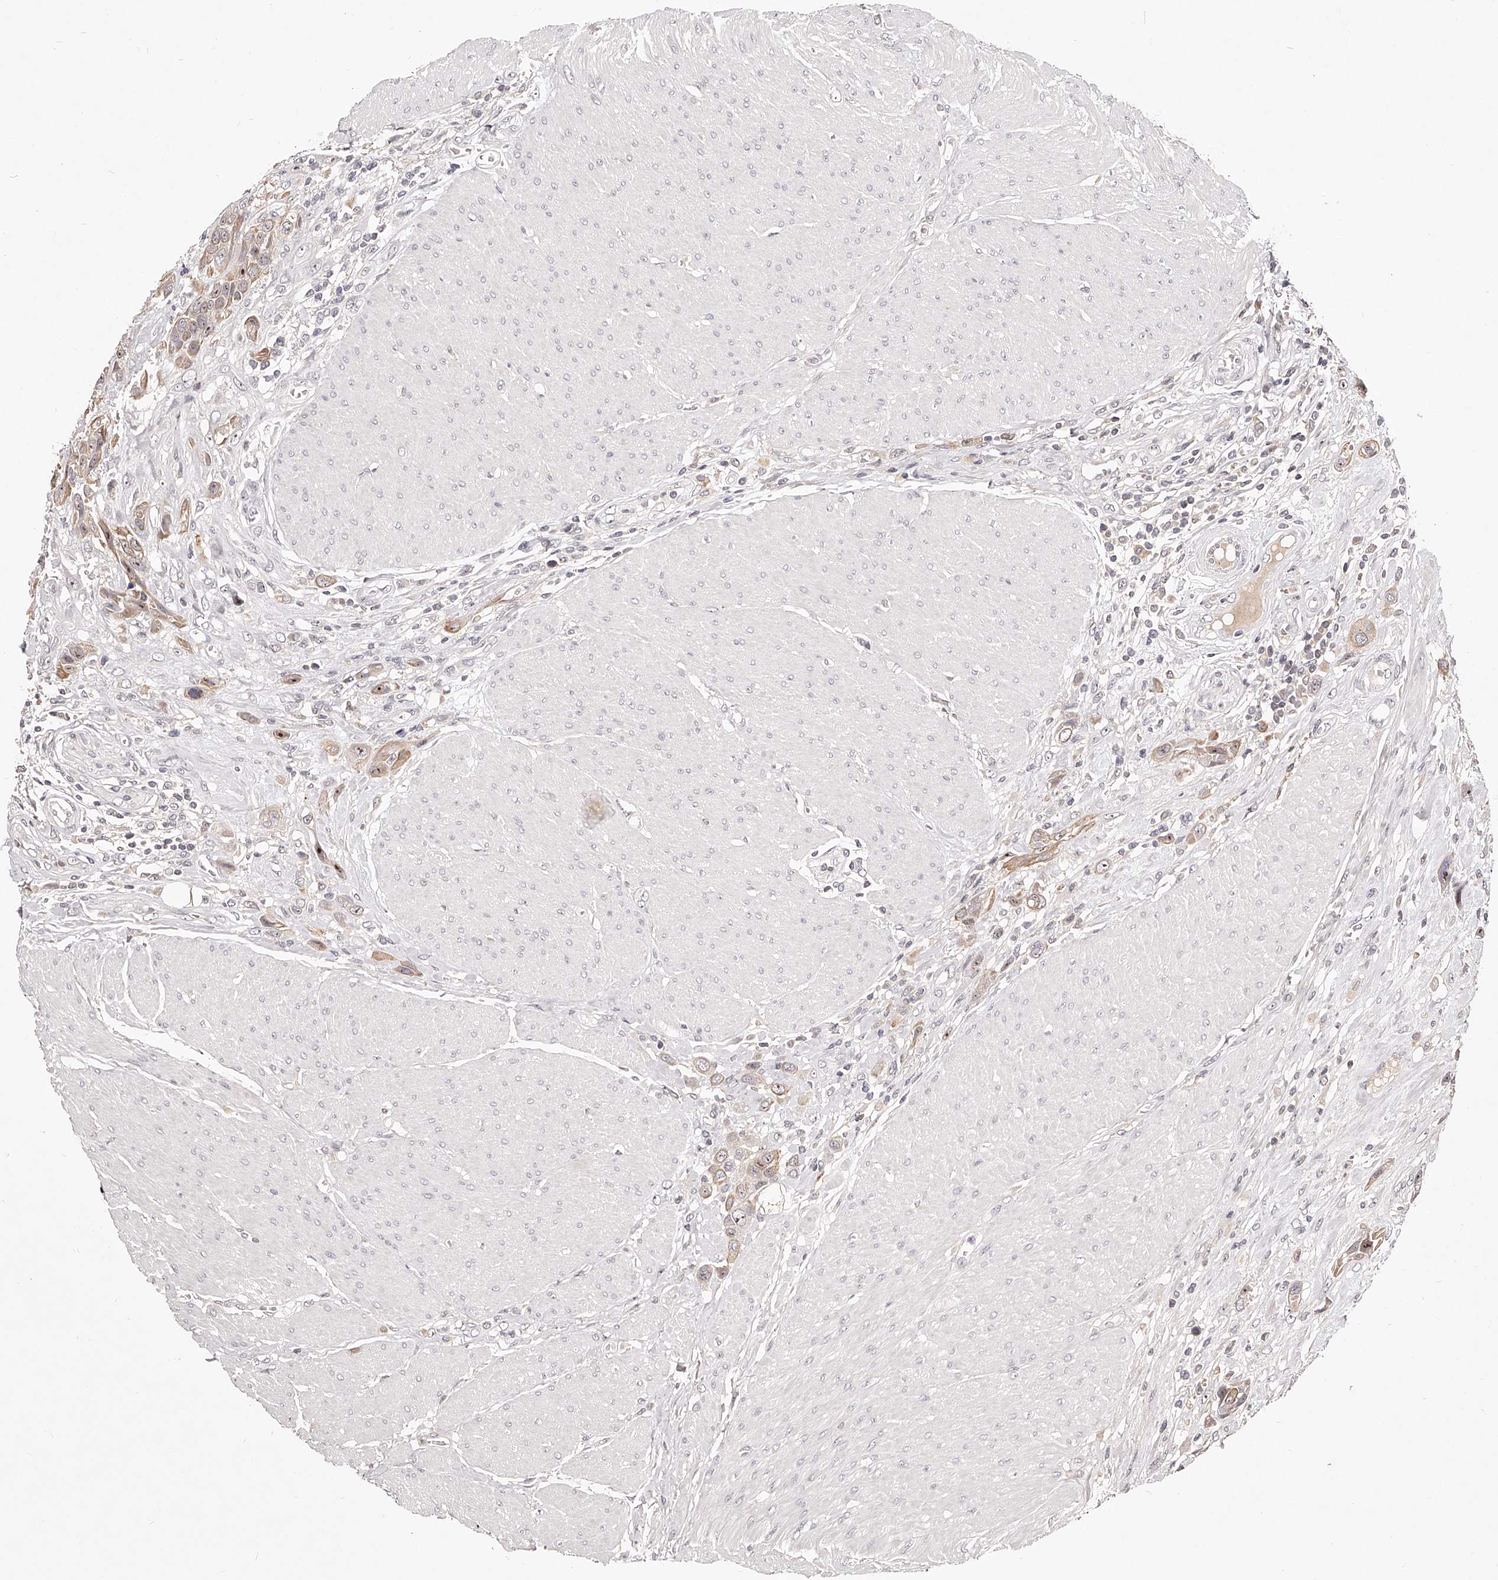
{"staining": {"intensity": "weak", "quantity": ">75%", "location": "cytoplasmic/membranous,nuclear"}, "tissue": "urothelial cancer", "cell_type": "Tumor cells", "image_type": "cancer", "snomed": [{"axis": "morphology", "description": "Urothelial carcinoma, High grade"}, {"axis": "topography", "description": "Urinary bladder"}], "caption": "Immunohistochemistry (IHC) photomicrograph of neoplastic tissue: human urothelial cancer stained using immunohistochemistry (IHC) displays low levels of weak protein expression localized specifically in the cytoplasmic/membranous and nuclear of tumor cells, appearing as a cytoplasmic/membranous and nuclear brown color.", "gene": "PHACTR1", "patient": {"sex": "male", "age": 50}}